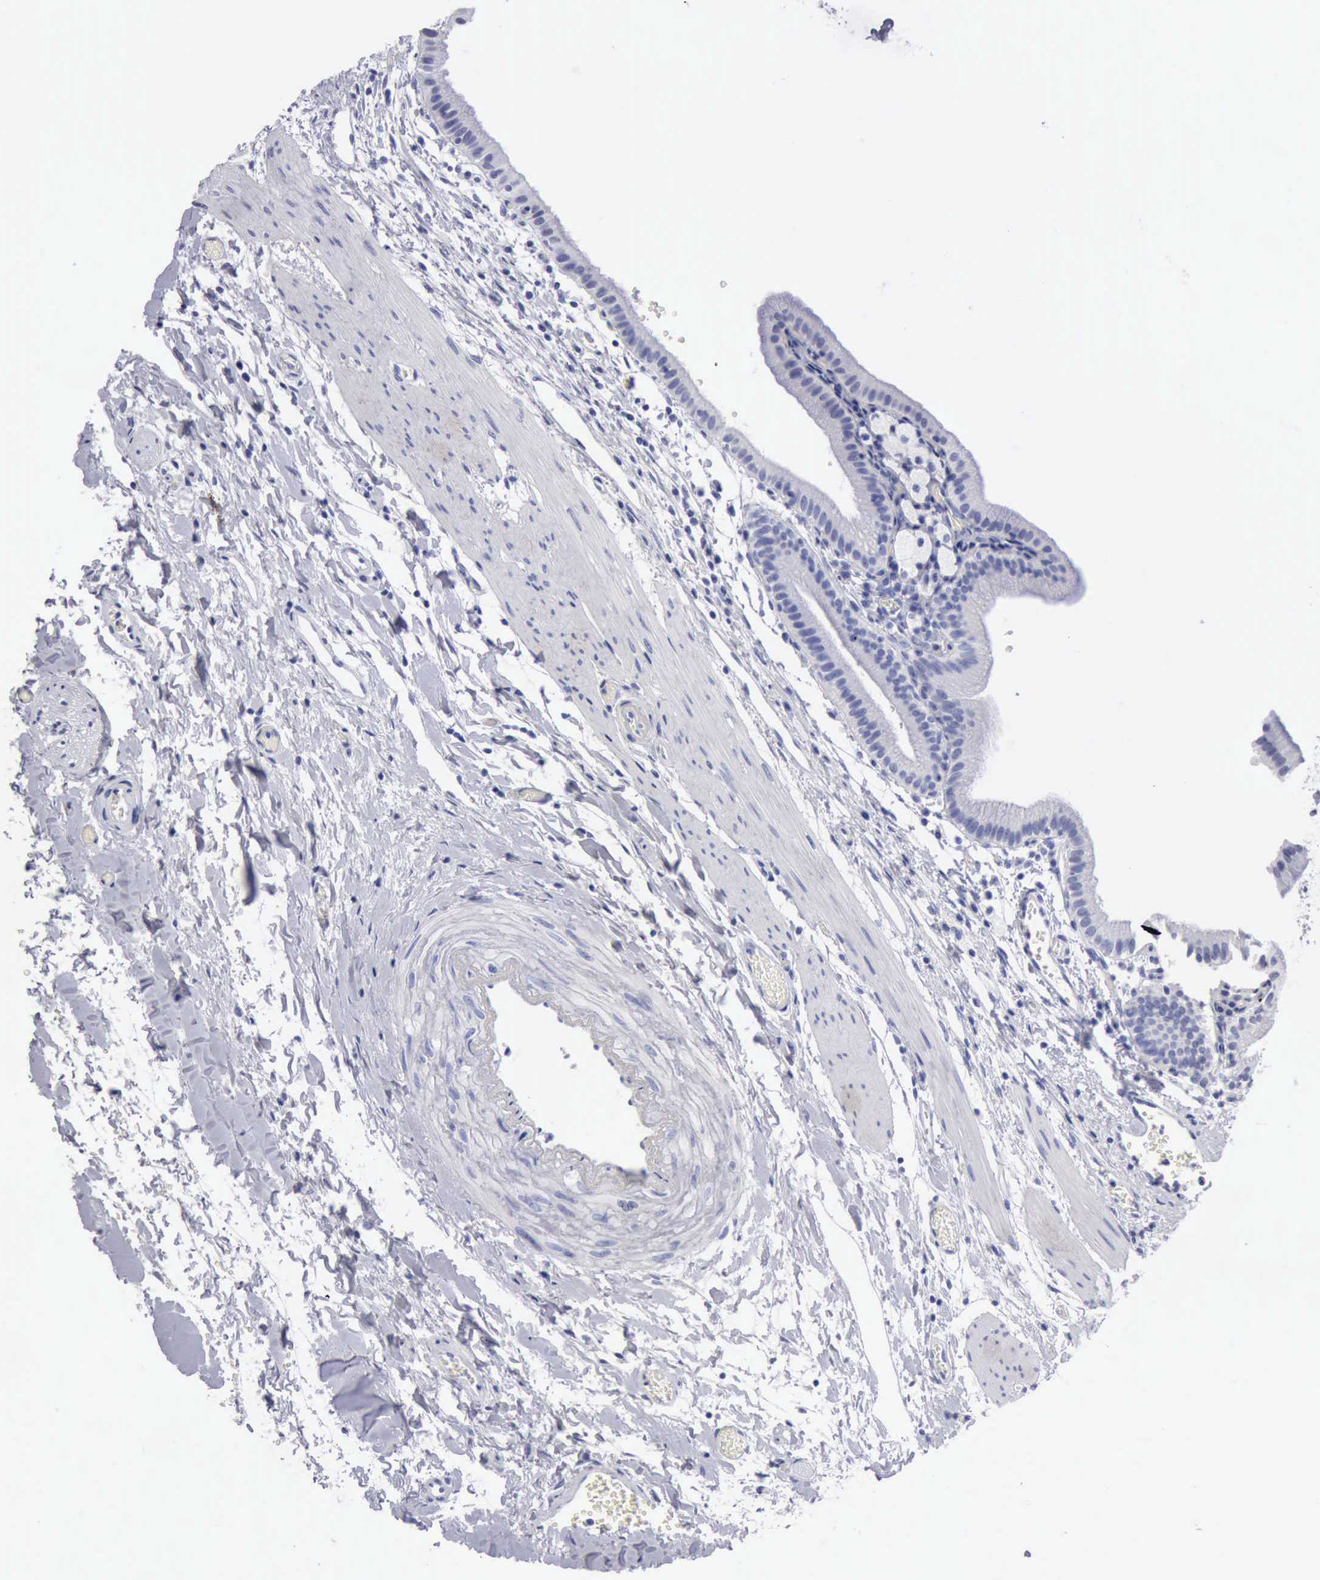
{"staining": {"intensity": "negative", "quantity": "none", "location": "none"}, "tissue": "gallbladder", "cell_type": "Glandular cells", "image_type": "normal", "snomed": [{"axis": "morphology", "description": "Normal tissue, NOS"}, {"axis": "topography", "description": "Gallbladder"}], "caption": "Immunohistochemistry (IHC) of benign gallbladder displays no staining in glandular cells.", "gene": "CYP19A1", "patient": {"sex": "female", "age": 48}}